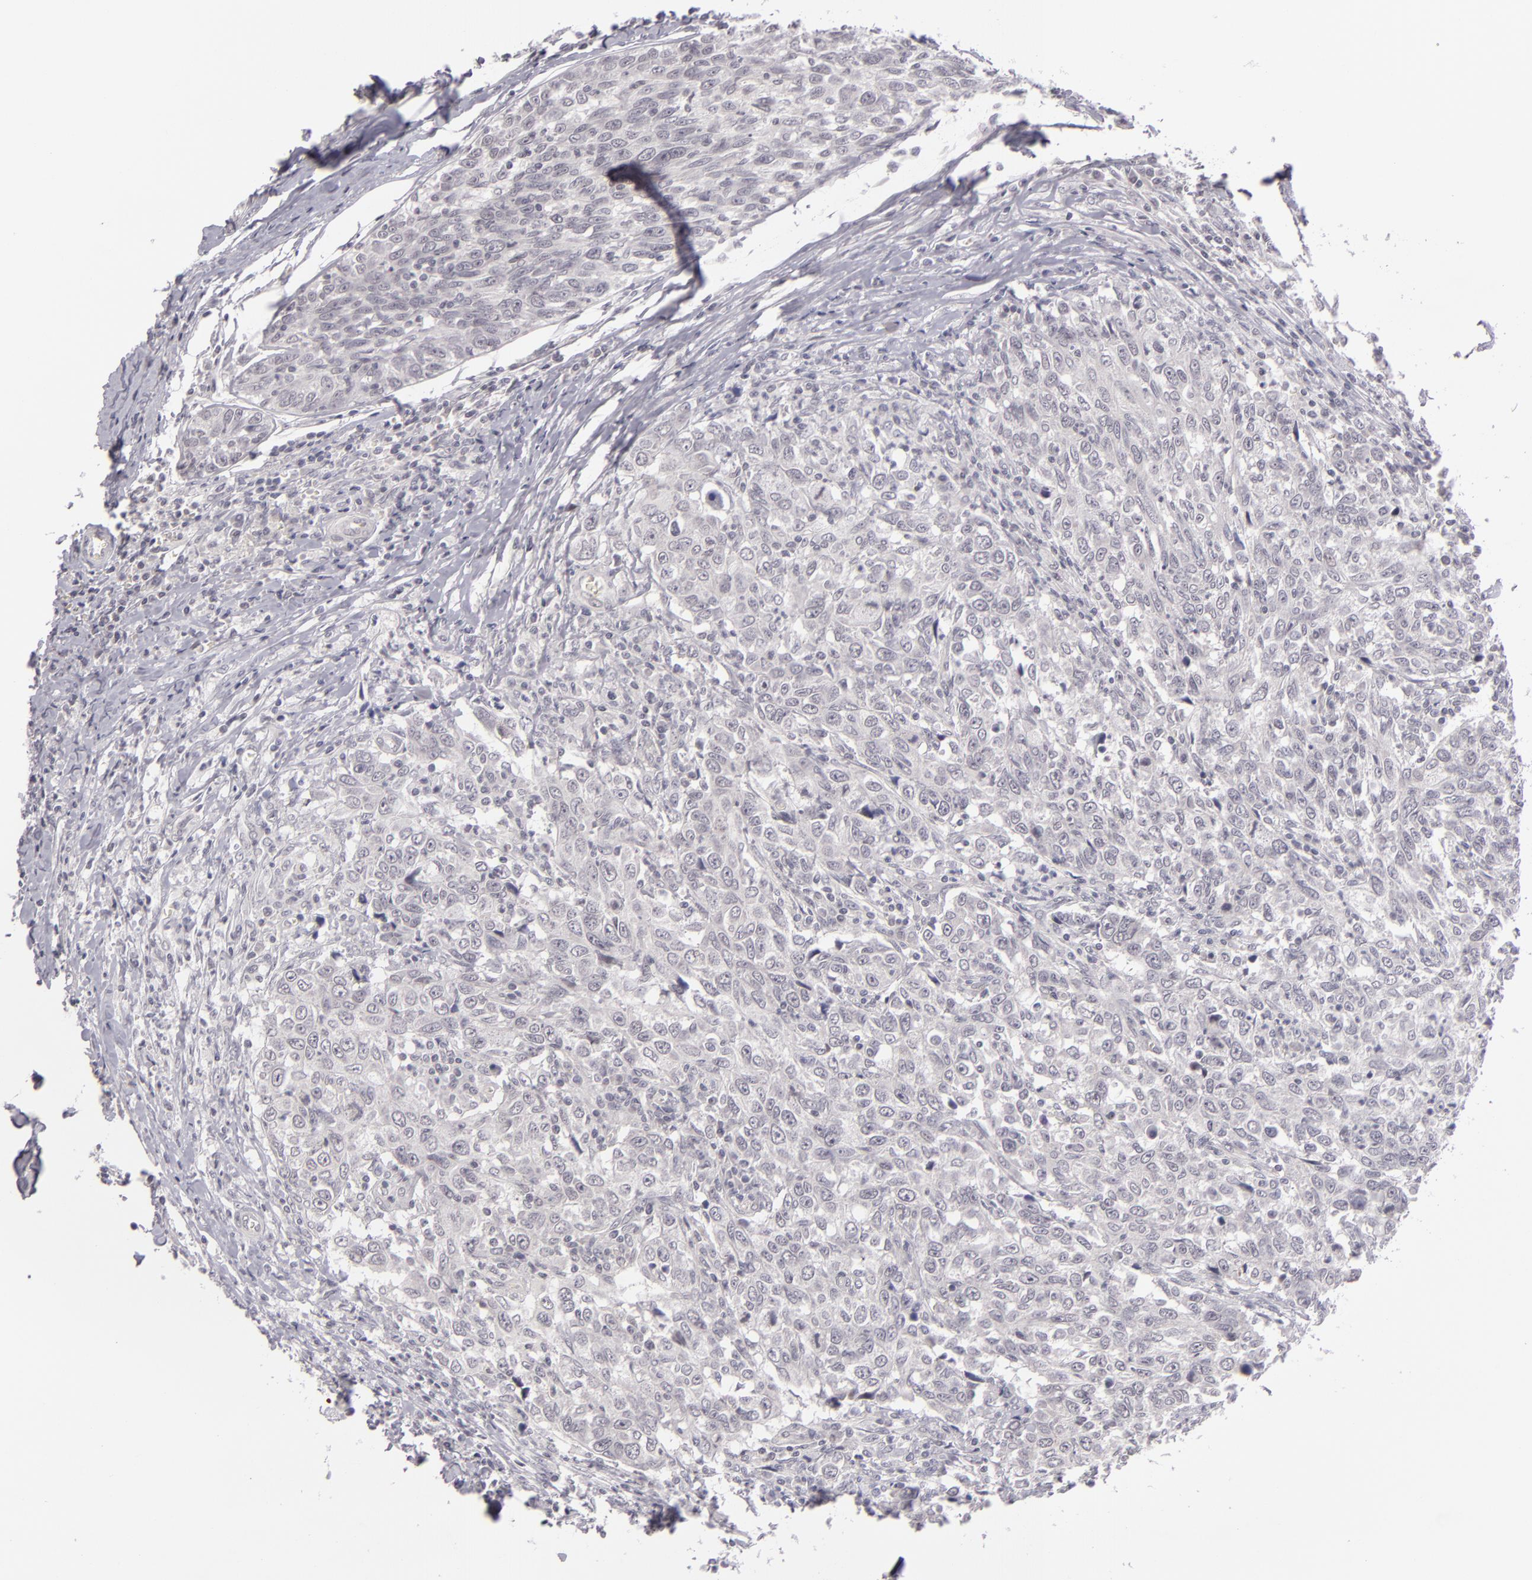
{"staining": {"intensity": "negative", "quantity": "none", "location": "none"}, "tissue": "breast cancer", "cell_type": "Tumor cells", "image_type": "cancer", "snomed": [{"axis": "morphology", "description": "Duct carcinoma"}, {"axis": "topography", "description": "Breast"}], "caption": "Tumor cells show no significant expression in breast cancer. (Immunohistochemistry (ihc), brightfield microscopy, high magnification).", "gene": "ZNF205", "patient": {"sex": "female", "age": 50}}